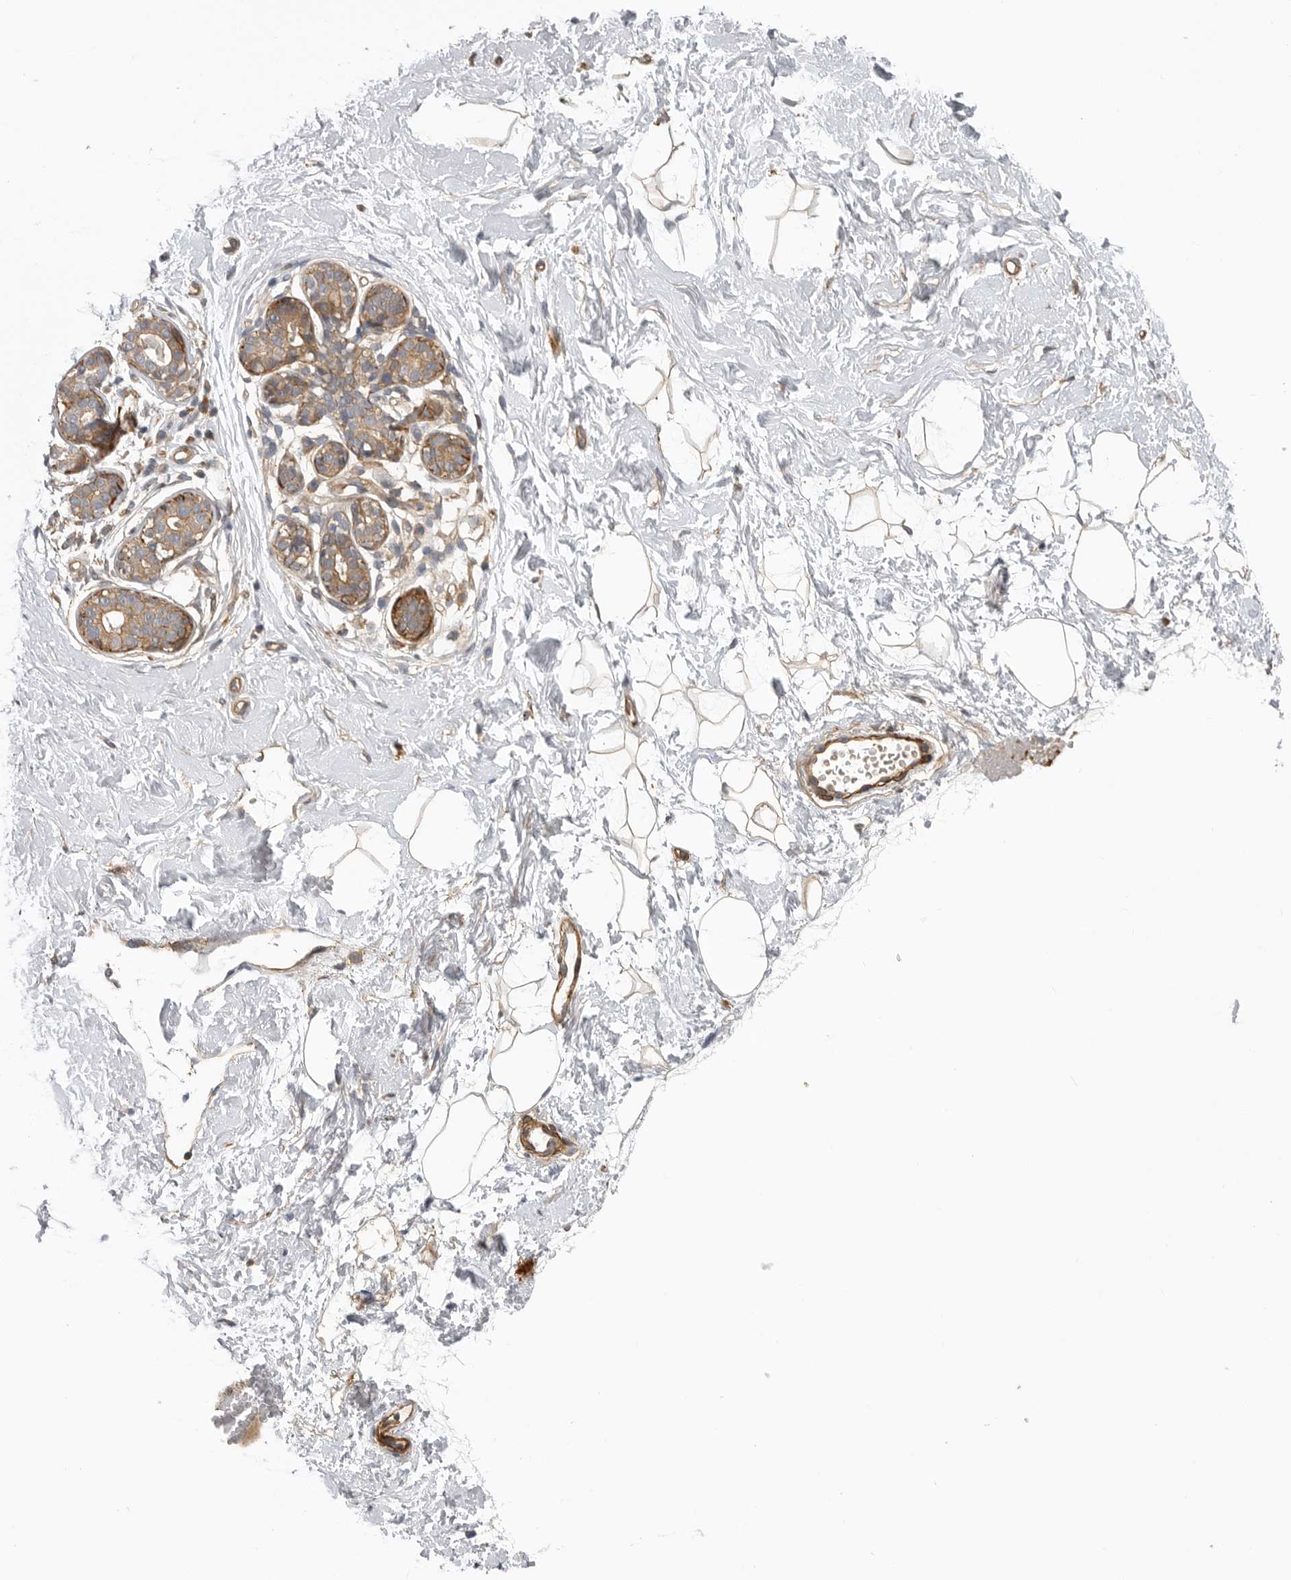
{"staining": {"intensity": "moderate", "quantity": "<25%", "location": "cytoplasmic/membranous"}, "tissue": "breast", "cell_type": "Adipocytes", "image_type": "normal", "snomed": [{"axis": "morphology", "description": "Normal tissue, NOS"}, {"axis": "topography", "description": "Breast"}], "caption": "DAB immunohistochemical staining of benign breast exhibits moderate cytoplasmic/membranous protein expression in approximately <25% of adipocytes.", "gene": "TRIM56", "patient": {"sex": "female", "age": 23}}